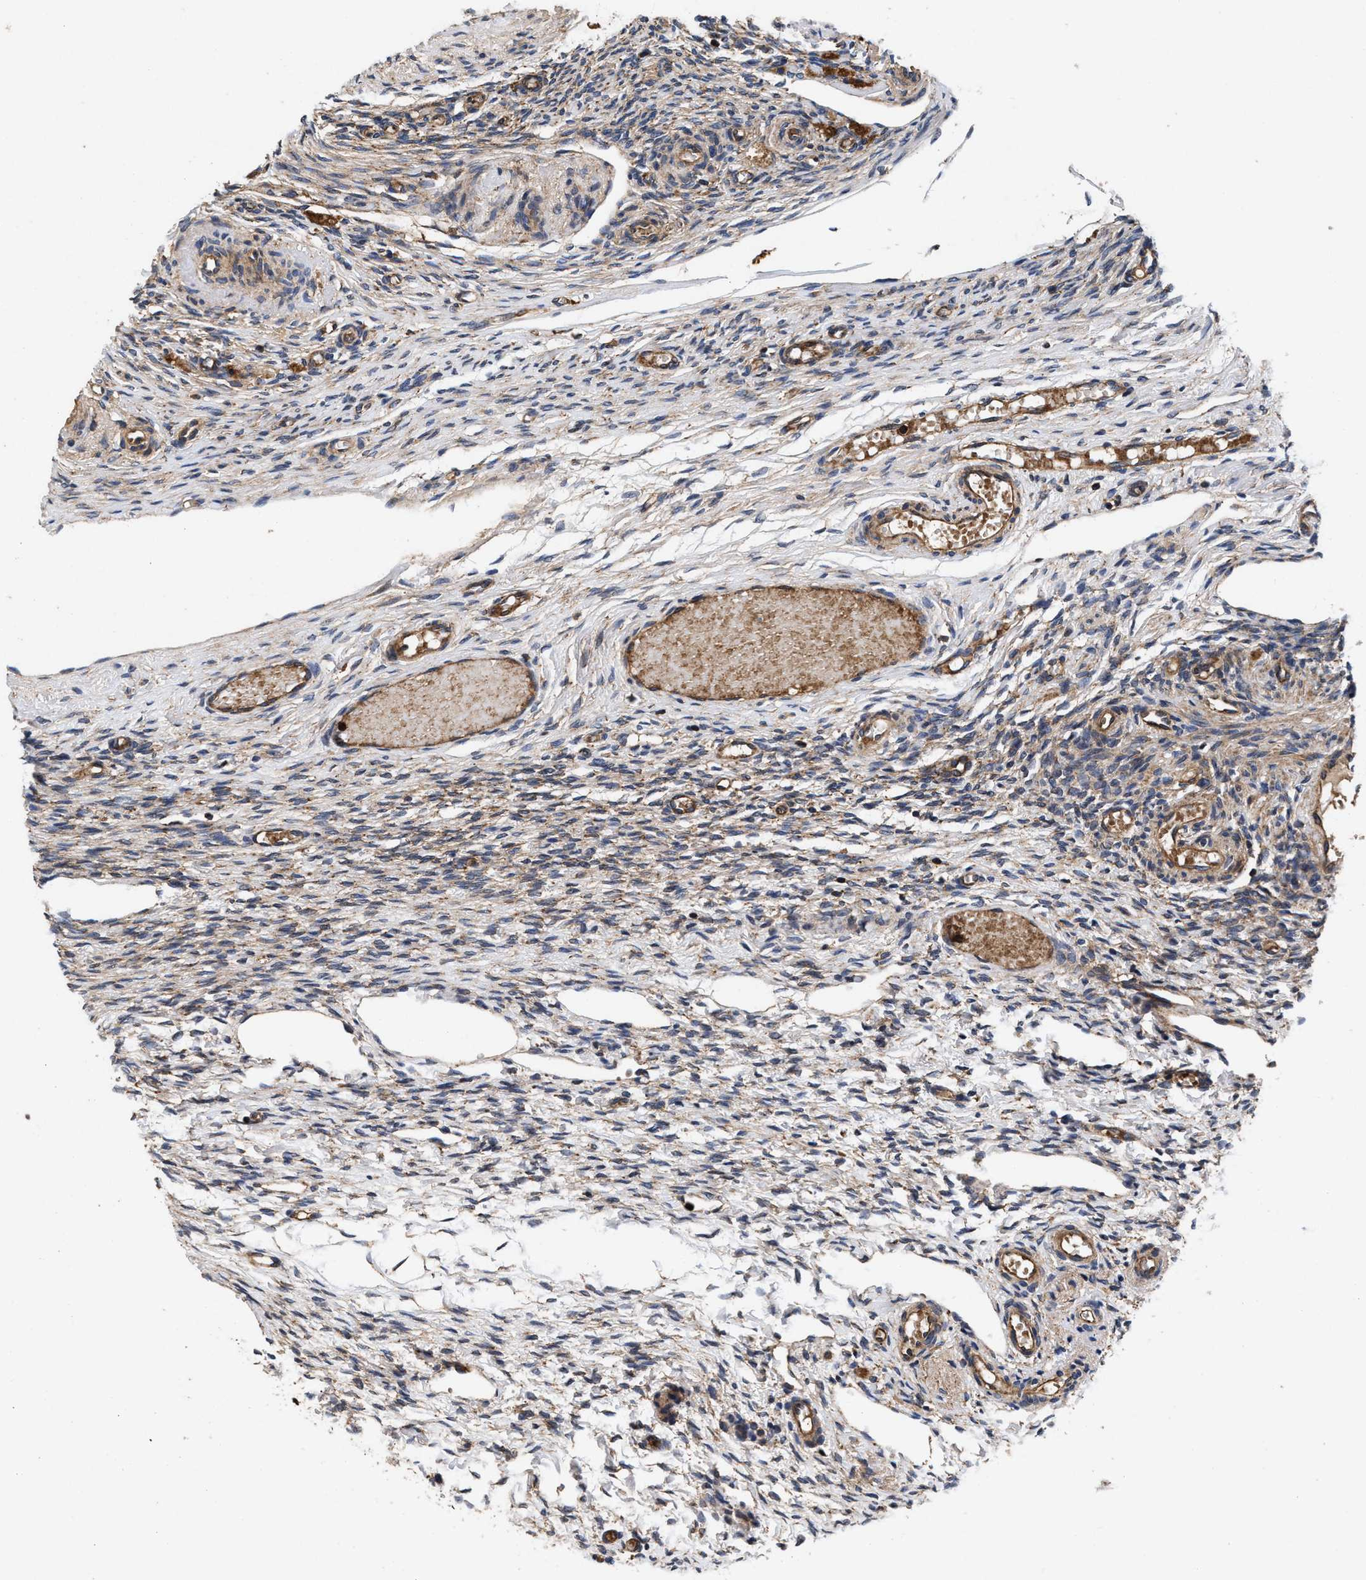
{"staining": {"intensity": "weak", "quantity": ">75%", "location": "cytoplasmic/membranous"}, "tissue": "ovary", "cell_type": "Ovarian stroma cells", "image_type": "normal", "snomed": [{"axis": "morphology", "description": "Normal tissue, NOS"}, {"axis": "topography", "description": "Ovary"}], "caption": "DAB immunohistochemical staining of benign human ovary demonstrates weak cytoplasmic/membranous protein staining in approximately >75% of ovarian stroma cells. The protein is shown in brown color, while the nuclei are stained blue.", "gene": "NFKB2", "patient": {"sex": "female", "age": 60}}